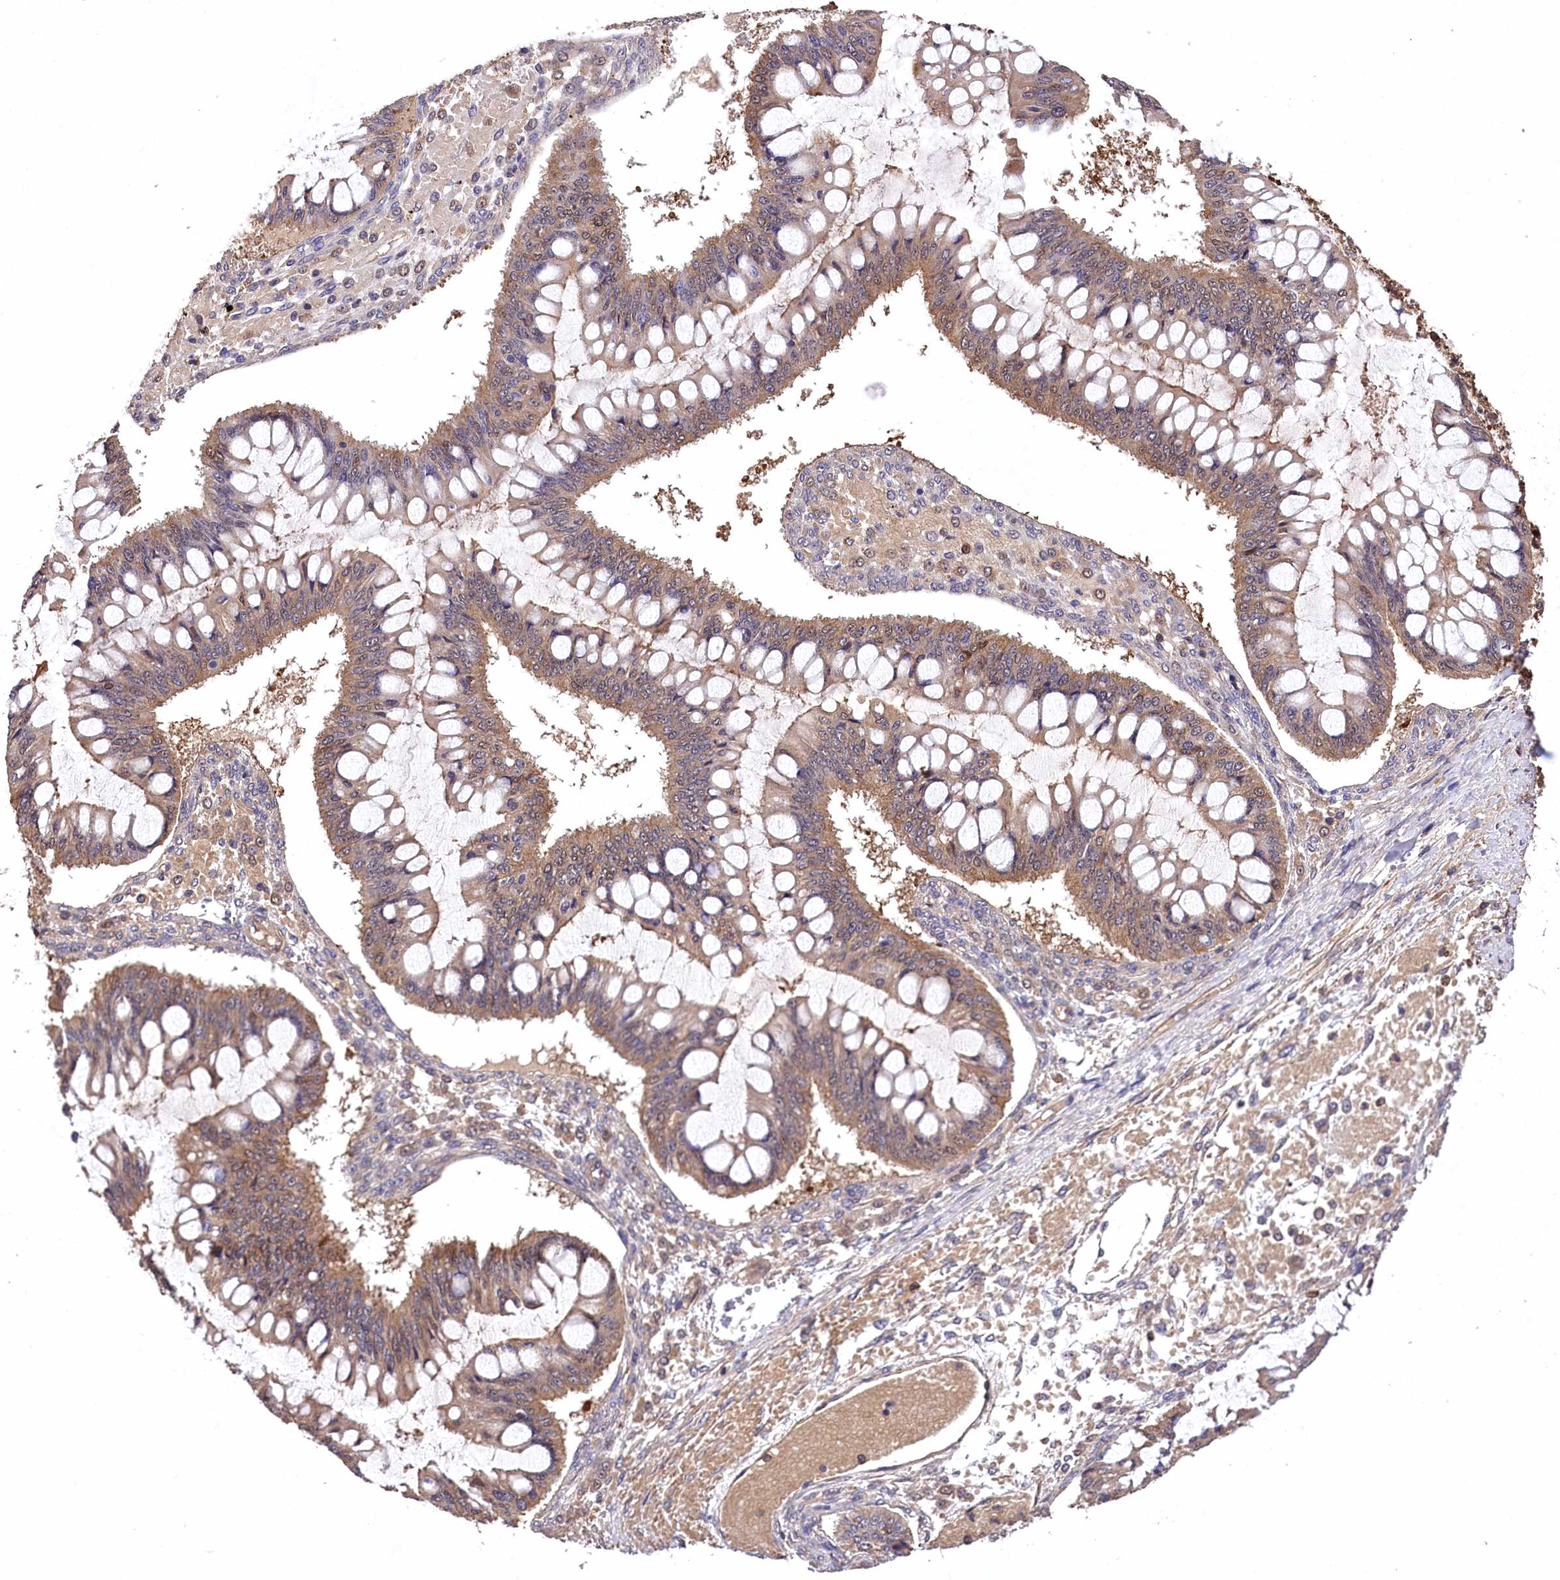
{"staining": {"intensity": "moderate", "quantity": ">75%", "location": "cytoplasmic/membranous"}, "tissue": "ovarian cancer", "cell_type": "Tumor cells", "image_type": "cancer", "snomed": [{"axis": "morphology", "description": "Cystadenocarcinoma, mucinous, NOS"}, {"axis": "topography", "description": "Ovary"}], "caption": "This photomicrograph displays mucinous cystadenocarcinoma (ovarian) stained with immunohistochemistry (IHC) to label a protein in brown. The cytoplasmic/membranous of tumor cells show moderate positivity for the protein. Nuclei are counter-stained blue.", "gene": "DPP3", "patient": {"sex": "female", "age": 73}}